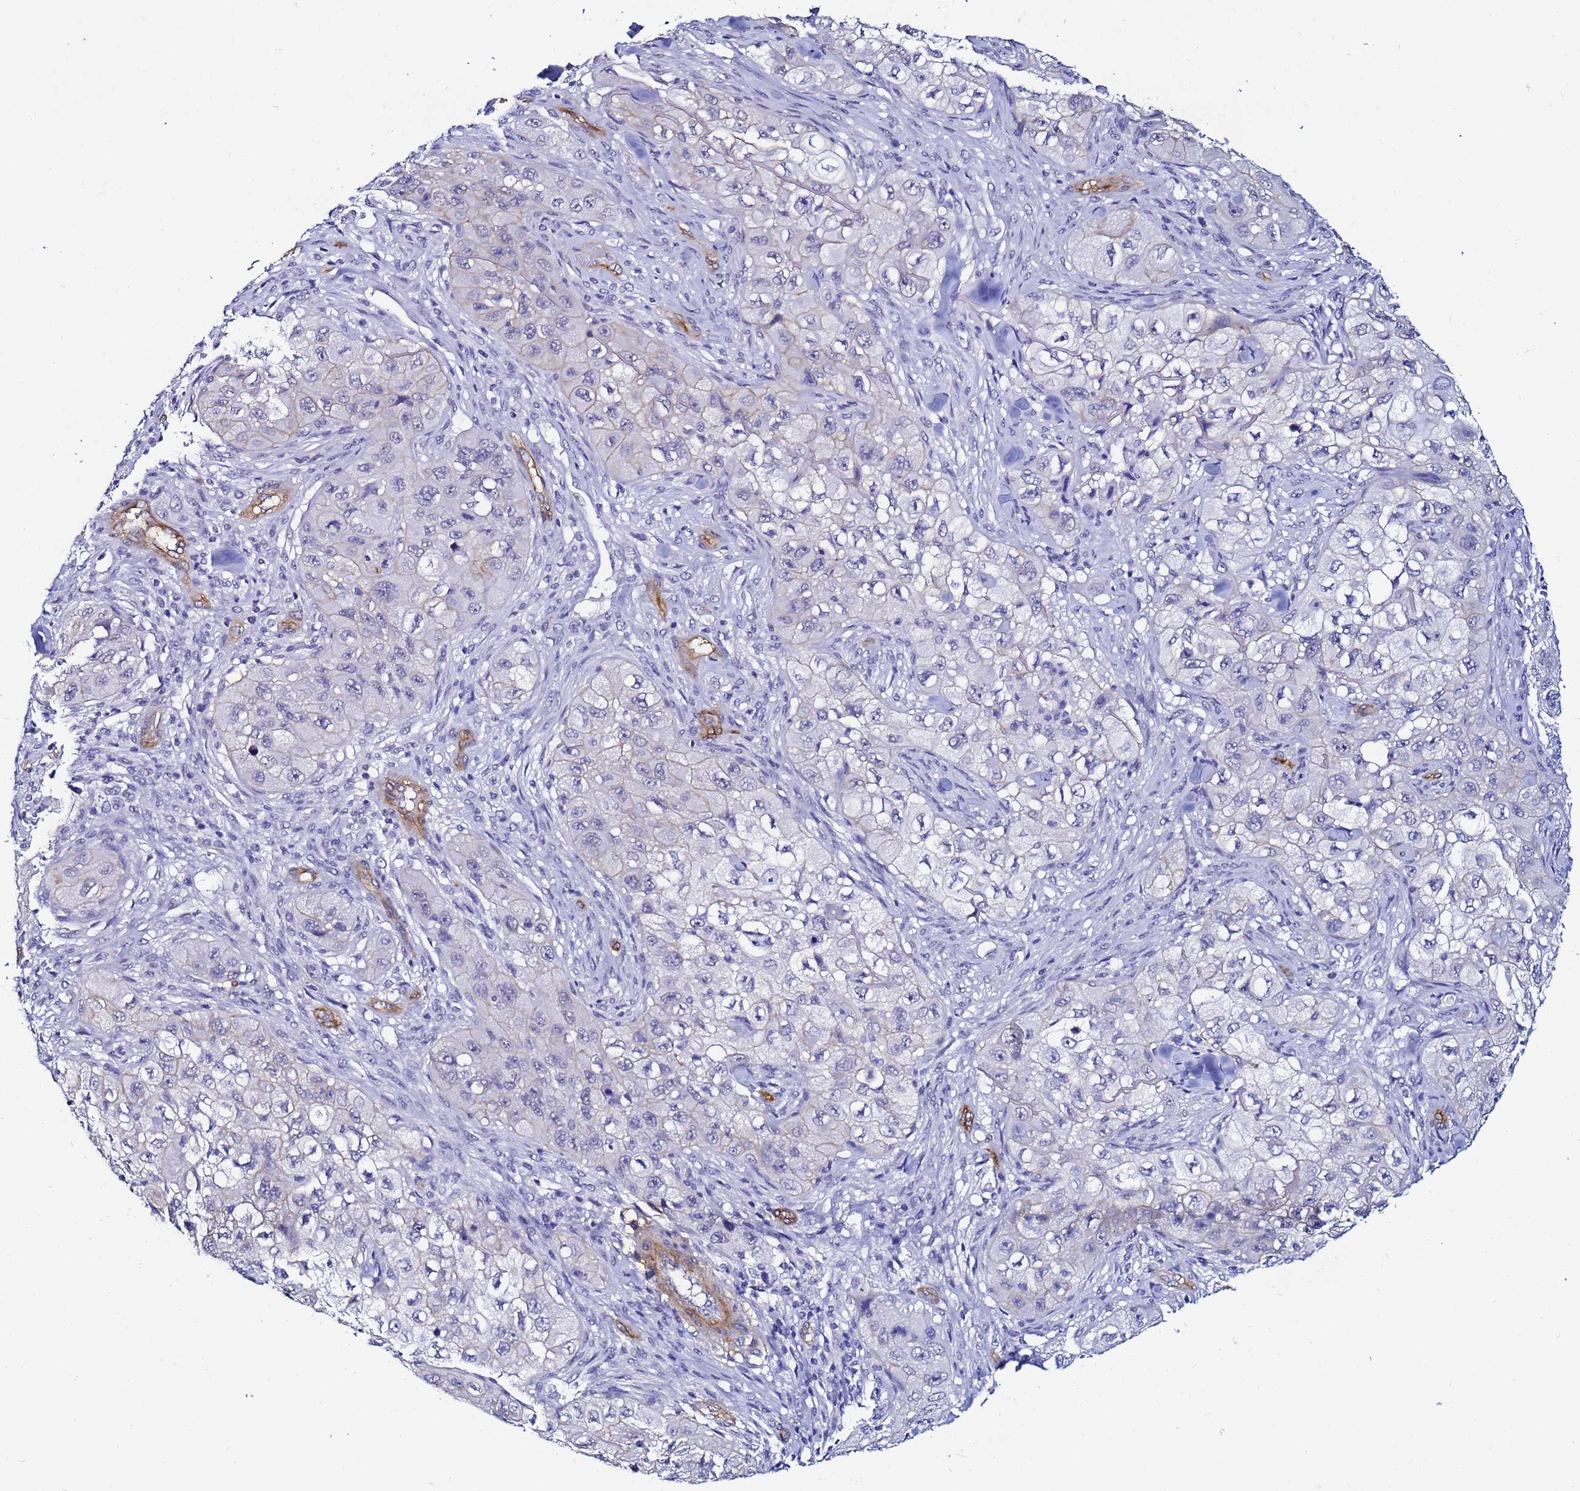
{"staining": {"intensity": "negative", "quantity": "none", "location": "none"}, "tissue": "skin cancer", "cell_type": "Tumor cells", "image_type": "cancer", "snomed": [{"axis": "morphology", "description": "Squamous cell carcinoma, NOS"}, {"axis": "topography", "description": "Skin"}, {"axis": "topography", "description": "Subcutis"}], "caption": "Micrograph shows no protein expression in tumor cells of squamous cell carcinoma (skin) tissue. (Stains: DAB immunohistochemistry with hematoxylin counter stain, Microscopy: brightfield microscopy at high magnification).", "gene": "DEFB104A", "patient": {"sex": "male", "age": 73}}